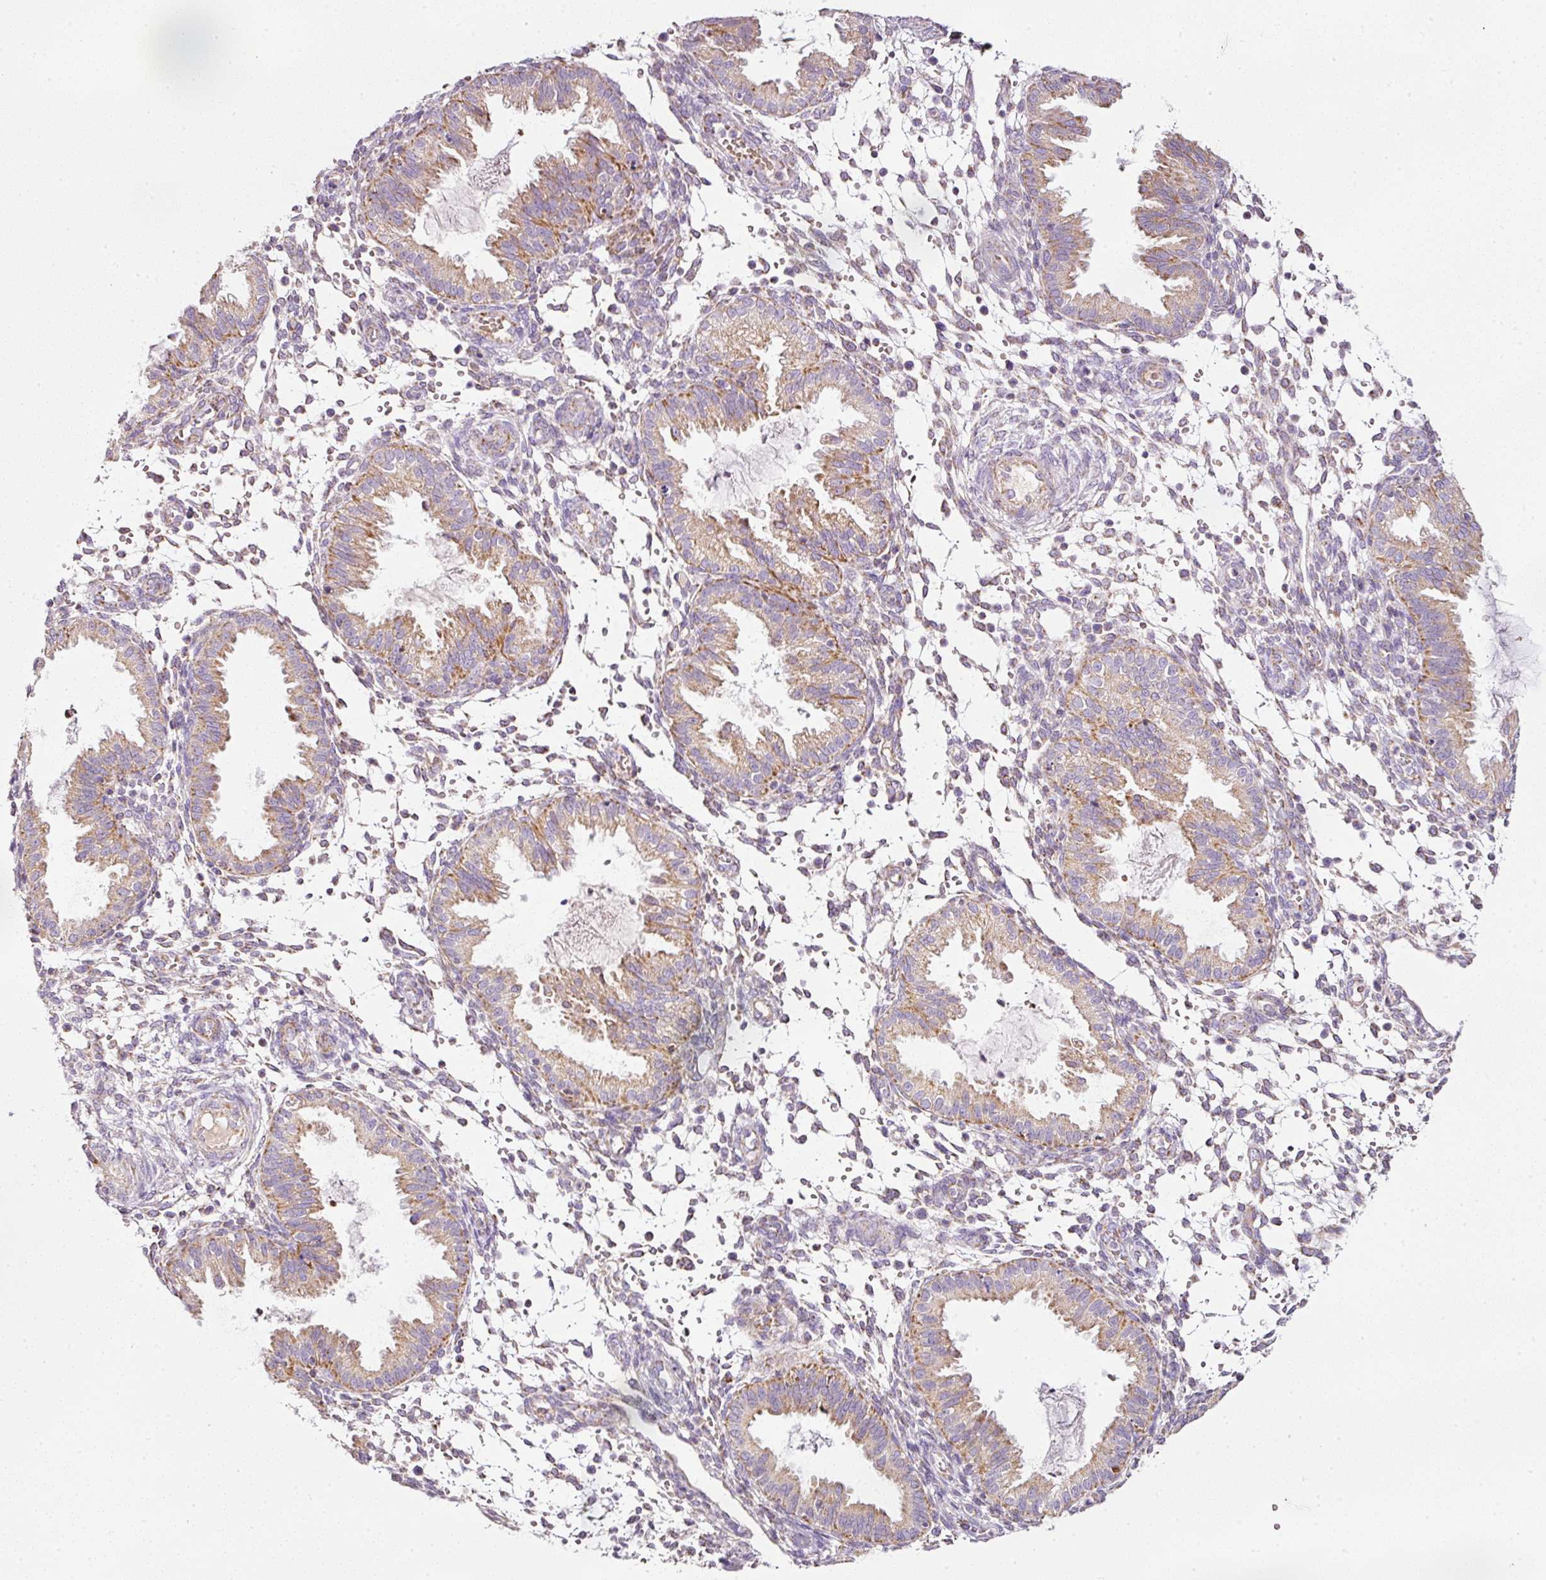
{"staining": {"intensity": "moderate", "quantity": "<25%", "location": "cytoplasmic/membranous"}, "tissue": "endometrium", "cell_type": "Cells in endometrial stroma", "image_type": "normal", "snomed": [{"axis": "morphology", "description": "Normal tissue, NOS"}, {"axis": "topography", "description": "Endometrium"}], "caption": "Cells in endometrial stroma demonstrate low levels of moderate cytoplasmic/membranous staining in about <25% of cells in normal endometrium. (DAB = brown stain, brightfield microscopy at high magnification).", "gene": "SDHA", "patient": {"sex": "female", "age": 33}}